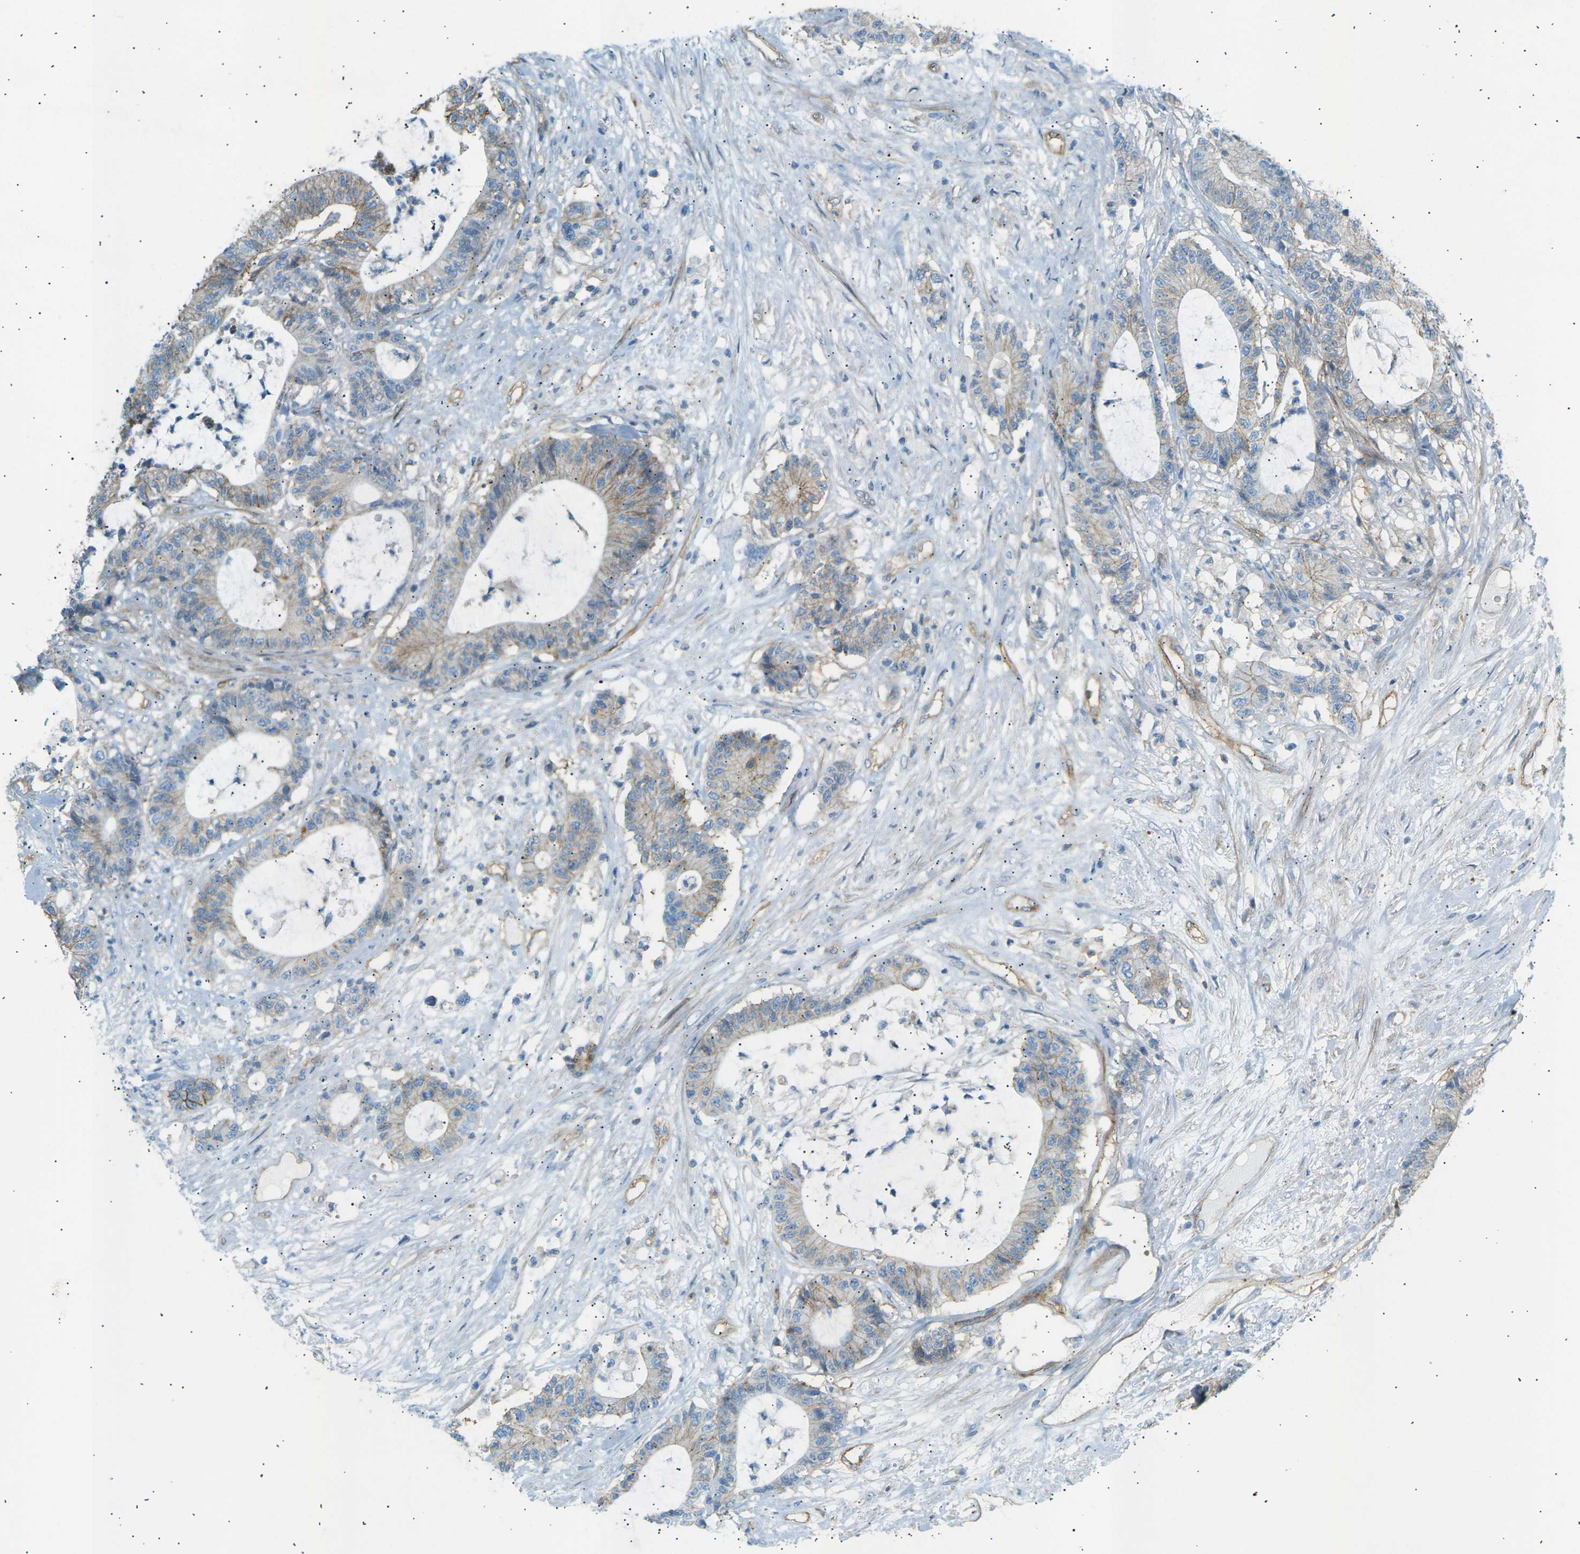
{"staining": {"intensity": "moderate", "quantity": "25%-75%", "location": "cytoplasmic/membranous"}, "tissue": "colorectal cancer", "cell_type": "Tumor cells", "image_type": "cancer", "snomed": [{"axis": "morphology", "description": "Adenocarcinoma, NOS"}, {"axis": "topography", "description": "Colon"}], "caption": "Colorectal adenocarcinoma tissue displays moderate cytoplasmic/membranous expression in about 25%-75% of tumor cells, visualized by immunohistochemistry. The staining was performed using DAB (3,3'-diaminobenzidine) to visualize the protein expression in brown, while the nuclei were stained in blue with hematoxylin (Magnification: 20x).", "gene": "ATP2B4", "patient": {"sex": "female", "age": 84}}